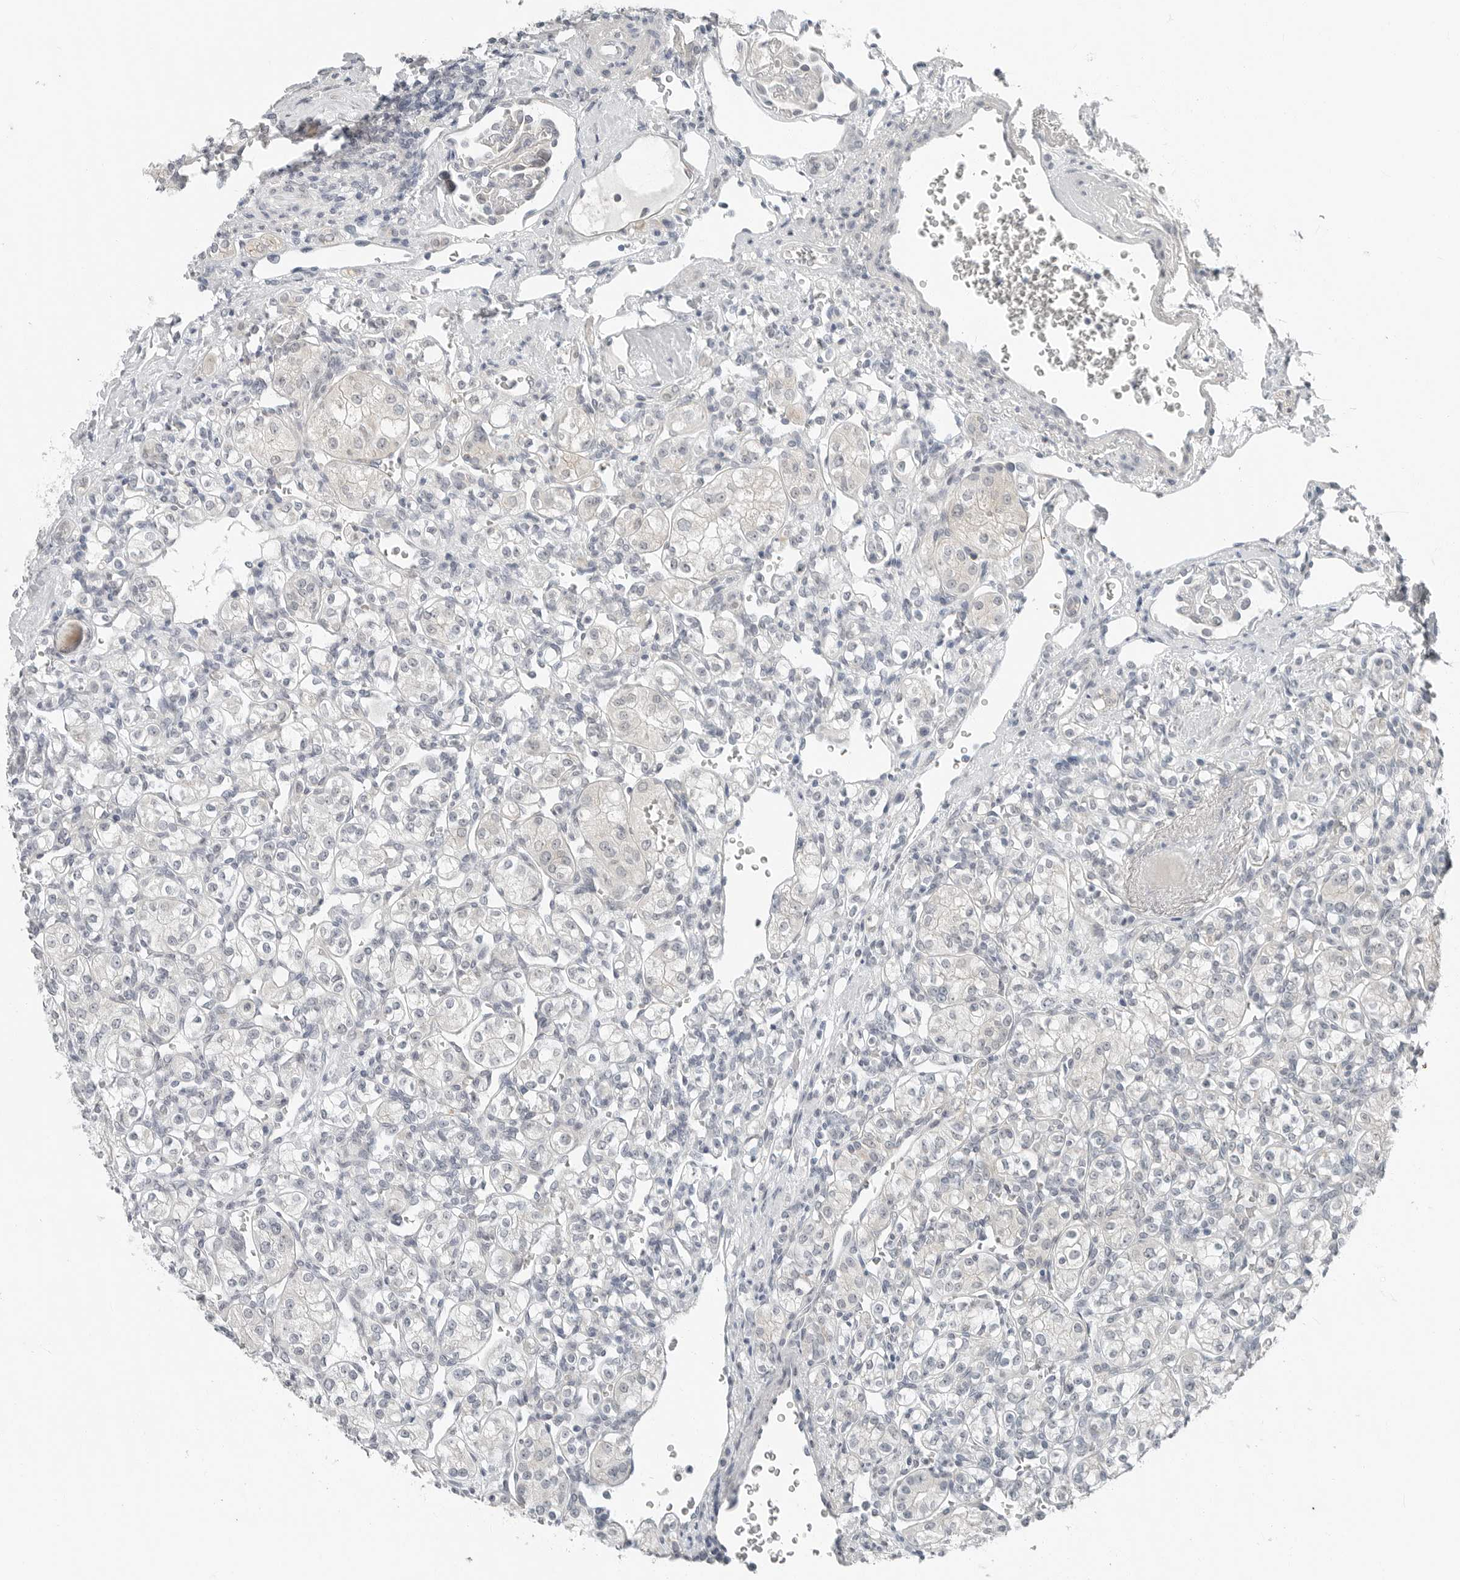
{"staining": {"intensity": "negative", "quantity": "none", "location": "none"}, "tissue": "renal cancer", "cell_type": "Tumor cells", "image_type": "cancer", "snomed": [{"axis": "morphology", "description": "Adenocarcinoma, NOS"}, {"axis": "topography", "description": "Kidney"}], "caption": "DAB (3,3'-diaminobenzidine) immunohistochemical staining of renal cancer (adenocarcinoma) displays no significant staining in tumor cells. (Immunohistochemistry (ihc), brightfield microscopy, high magnification).", "gene": "FCRLB", "patient": {"sex": "male", "age": 77}}